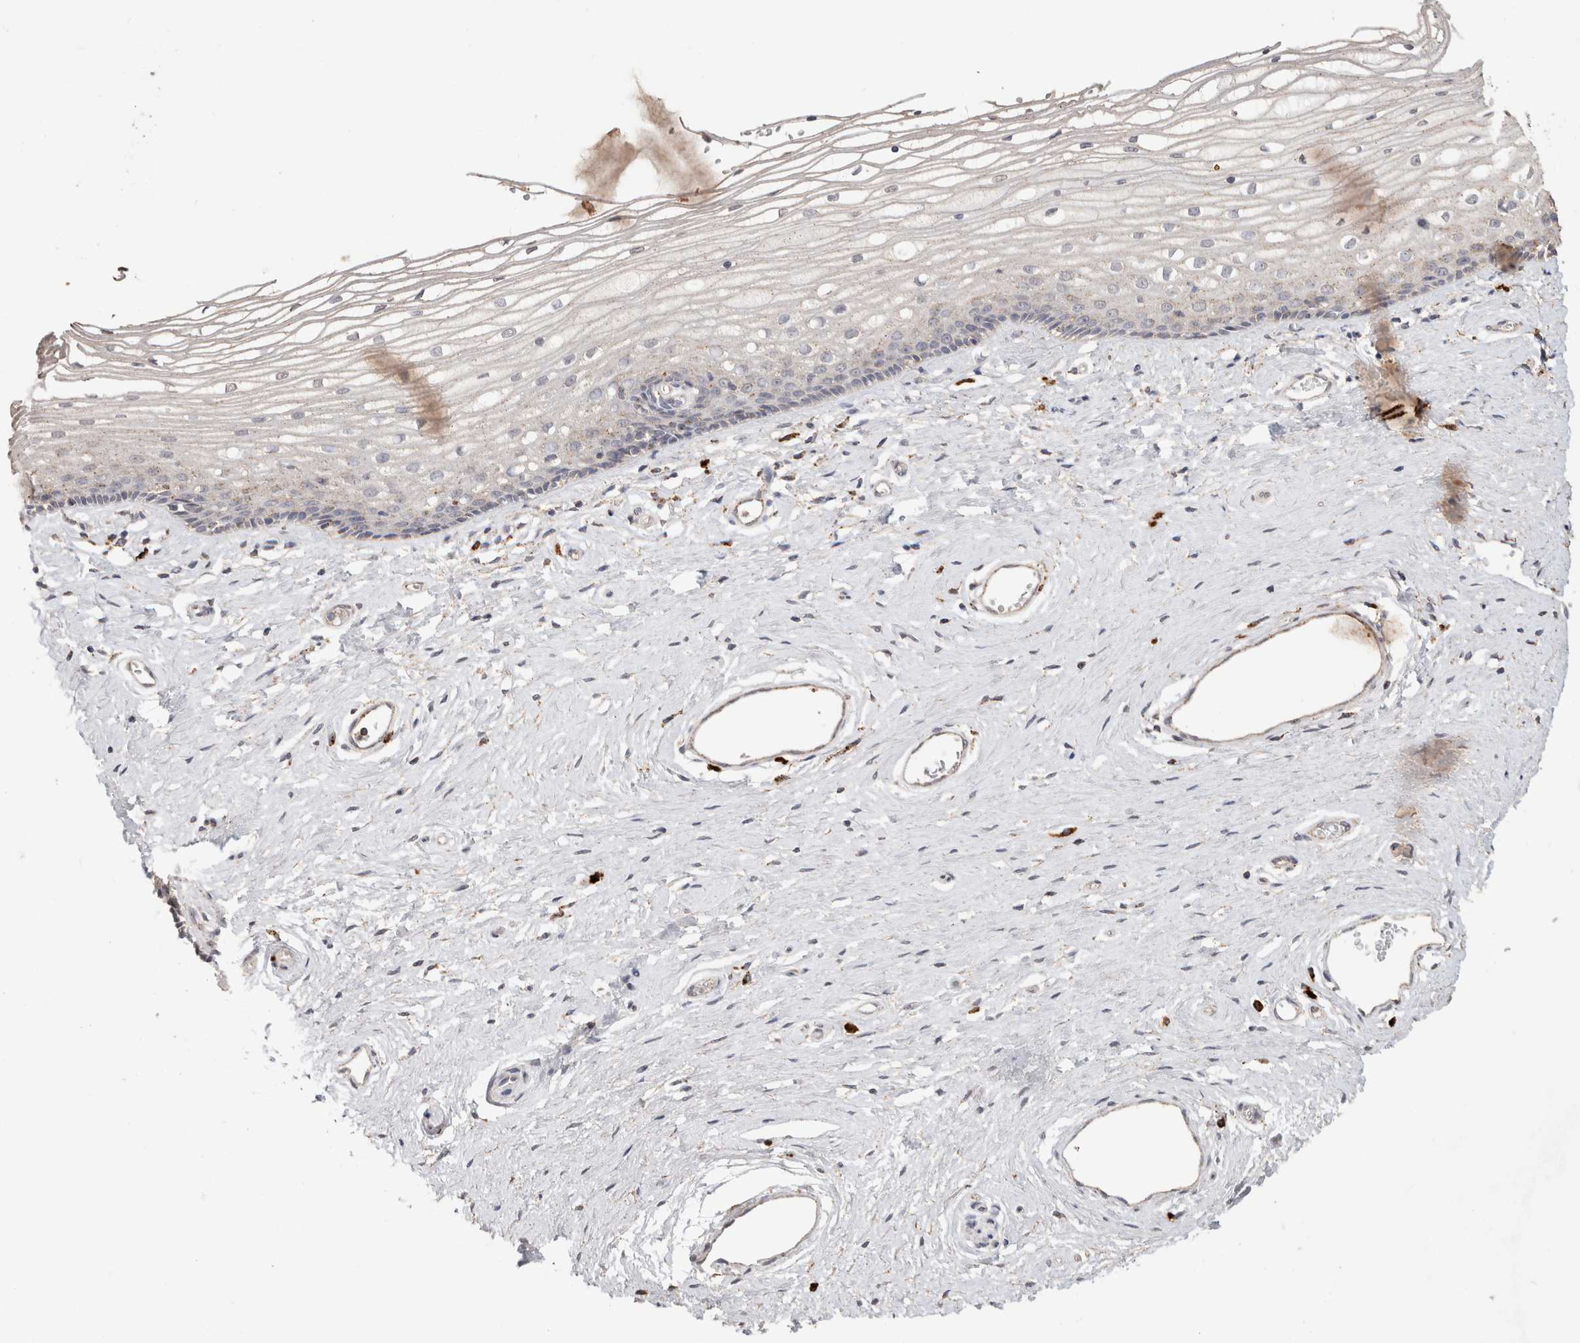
{"staining": {"intensity": "negative", "quantity": "none", "location": "none"}, "tissue": "vagina", "cell_type": "Squamous epithelial cells", "image_type": "normal", "snomed": [{"axis": "morphology", "description": "Normal tissue, NOS"}, {"axis": "topography", "description": "Vagina"}], "caption": "Immunohistochemistry (IHC) of benign vagina shows no staining in squamous epithelial cells. (DAB immunohistochemistry (IHC), high magnification).", "gene": "ARSA", "patient": {"sex": "female", "age": 46}}